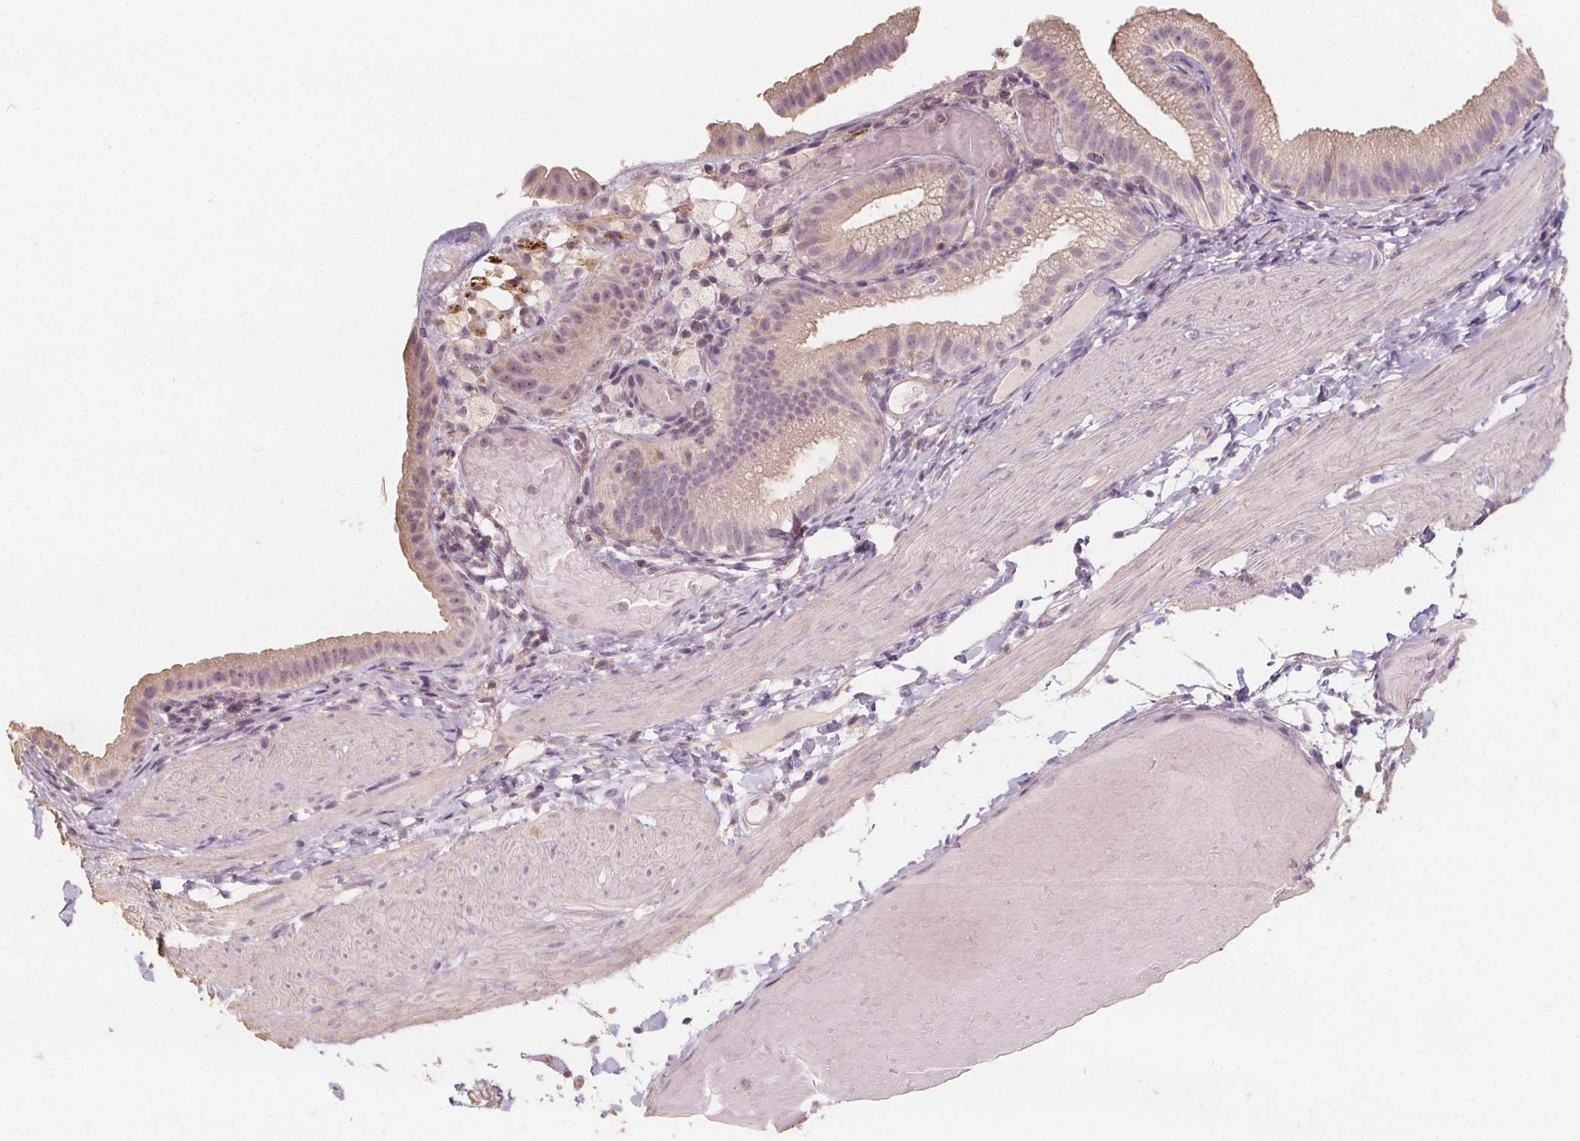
{"staining": {"intensity": "negative", "quantity": "none", "location": "none"}, "tissue": "adipose tissue", "cell_type": "Adipocytes", "image_type": "normal", "snomed": [{"axis": "morphology", "description": "Normal tissue, NOS"}, {"axis": "topography", "description": "Gallbladder"}, {"axis": "topography", "description": "Peripheral nerve tissue"}], "caption": "Immunohistochemistry (IHC) photomicrograph of benign adipose tissue: human adipose tissue stained with DAB exhibits no significant protein expression in adipocytes. (DAB (3,3'-diaminobenzidine) IHC visualized using brightfield microscopy, high magnification).", "gene": "DRC3", "patient": {"sex": "female", "age": 45}}